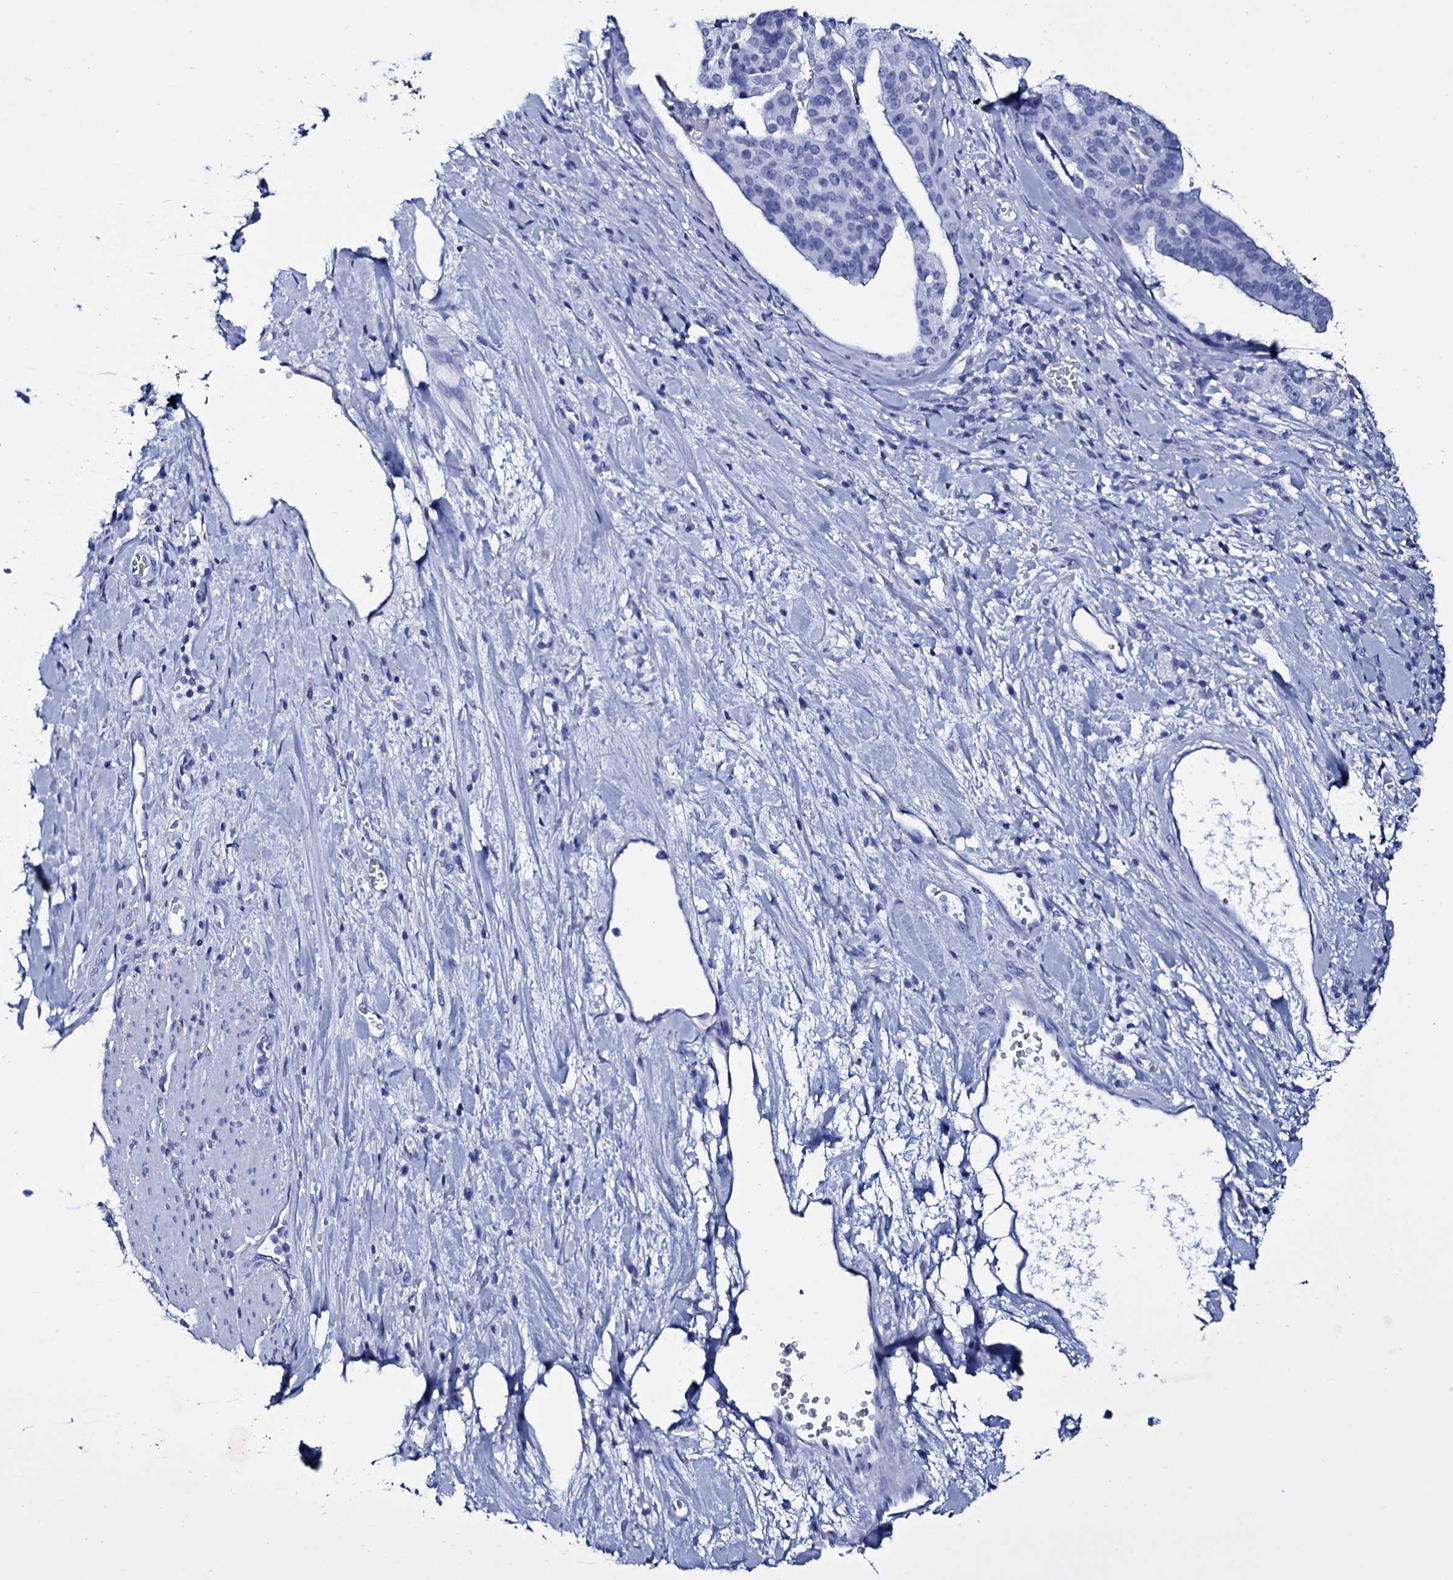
{"staining": {"intensity": "negative", "quantity": "none", "location": "none"}, "tissue": "stomach cancer", "cell_type": "Tumor cells", "image_type": "cancer", "snomed": [{"axis": "morphology", "description": "Adenocarcinoma, NOS"}, {"axis": "topography", "description": "Stomach"}], "caption": "Photomicrograph shows no significant protein staining in tumor cells of stomach cancer.", "gene": "ITPRID2", "patient": {"sex": "male", "age": 48}}